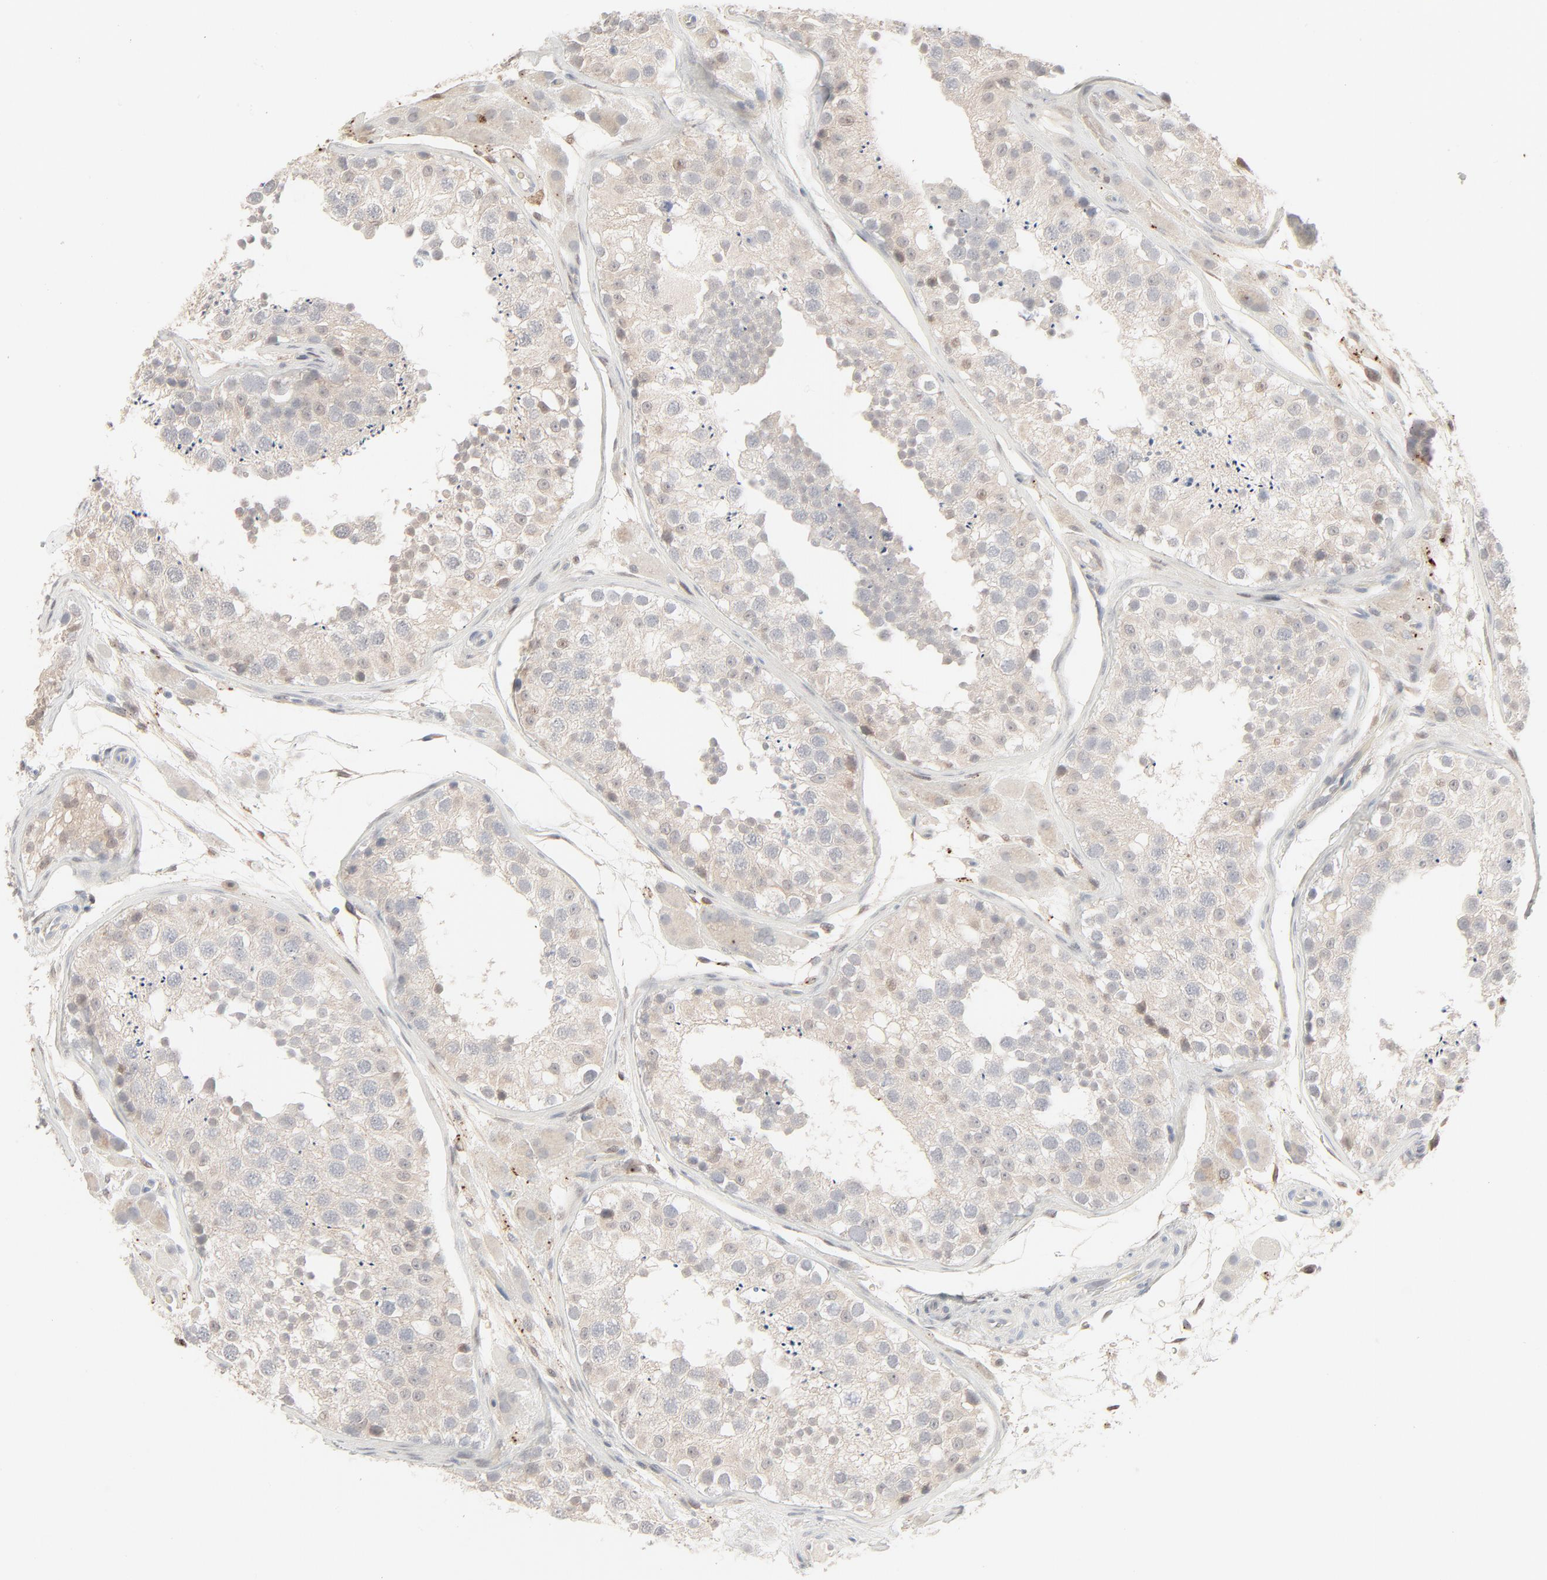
{"staining": {"intensity": "negative", "quantity": "none", "location": "none"}, "tissue": "testis", "cell_type": "Cells in seminiferous ducts", "image_type": "normal", "snomed": [{"axis": "morphology", "description": "Normal tissue, NOS"}, {"axis": "topography", "description": "Testis"}], "caption": "IHC histopathology image of normal testis stained for a protein (brown), which shows no expression in cells in seminiferous ducts.", "gene": "LGALS2", "patient": {"sex": "male", "age": 26}}